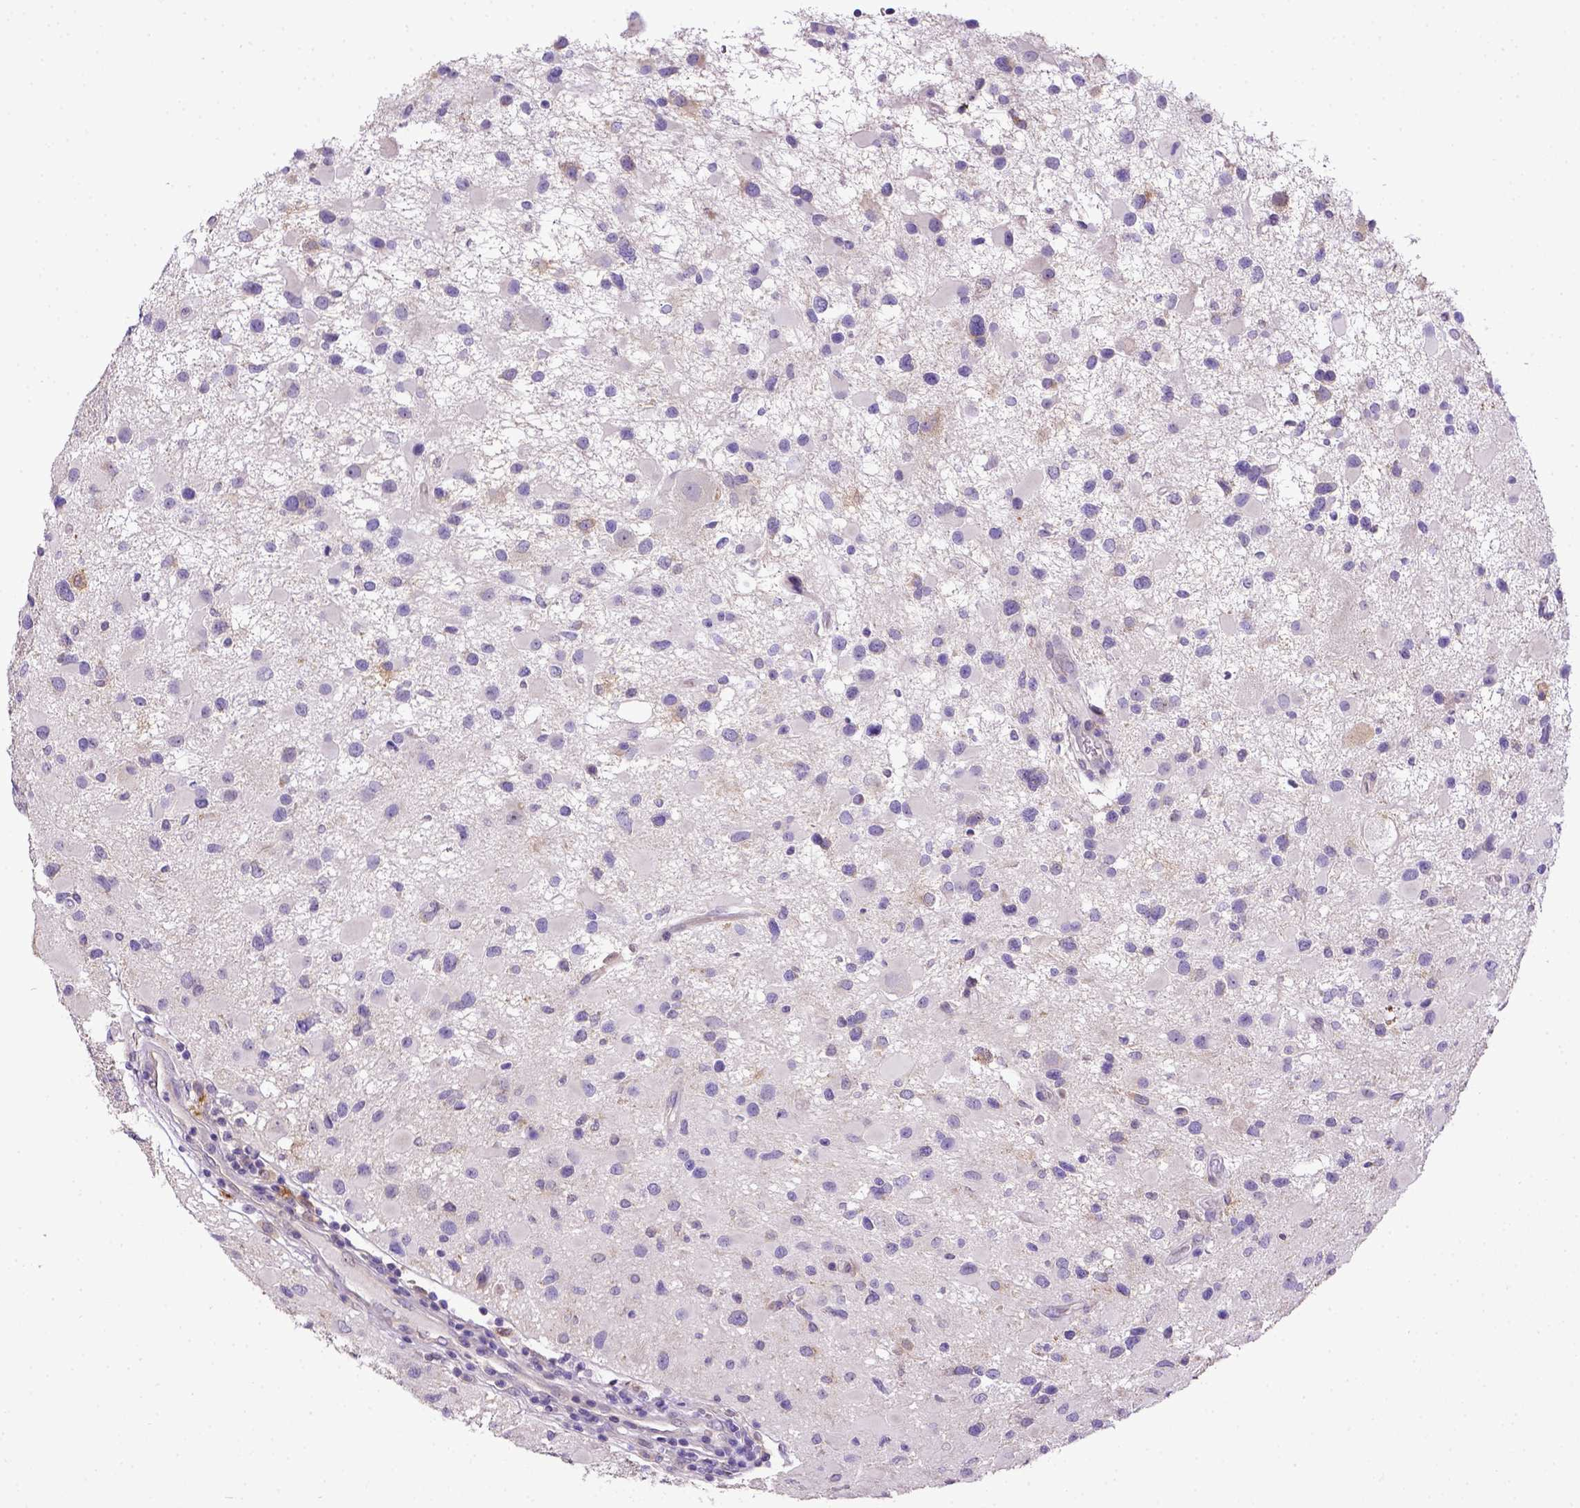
{"staining": {"intensity": "negative", "quantity": "none", "location": "none"}, "tissue": "glioma", "cell_type": "Tumor cells", "image_type": "cancer", "snomed": [{"axis": "morphology", "description": "Glioma, malignant, Low grade"}, {"axis": "topography", "description": "Brain"}], "caption": "The micrograph shows no staining of tumor cells in malignant low-grade glioma. (Brightfield microscopy of DAB immunohistochemistry (IHC) at high magnification).", "gene": "CD40", "patient": {"sex": "female", "age": 32}}